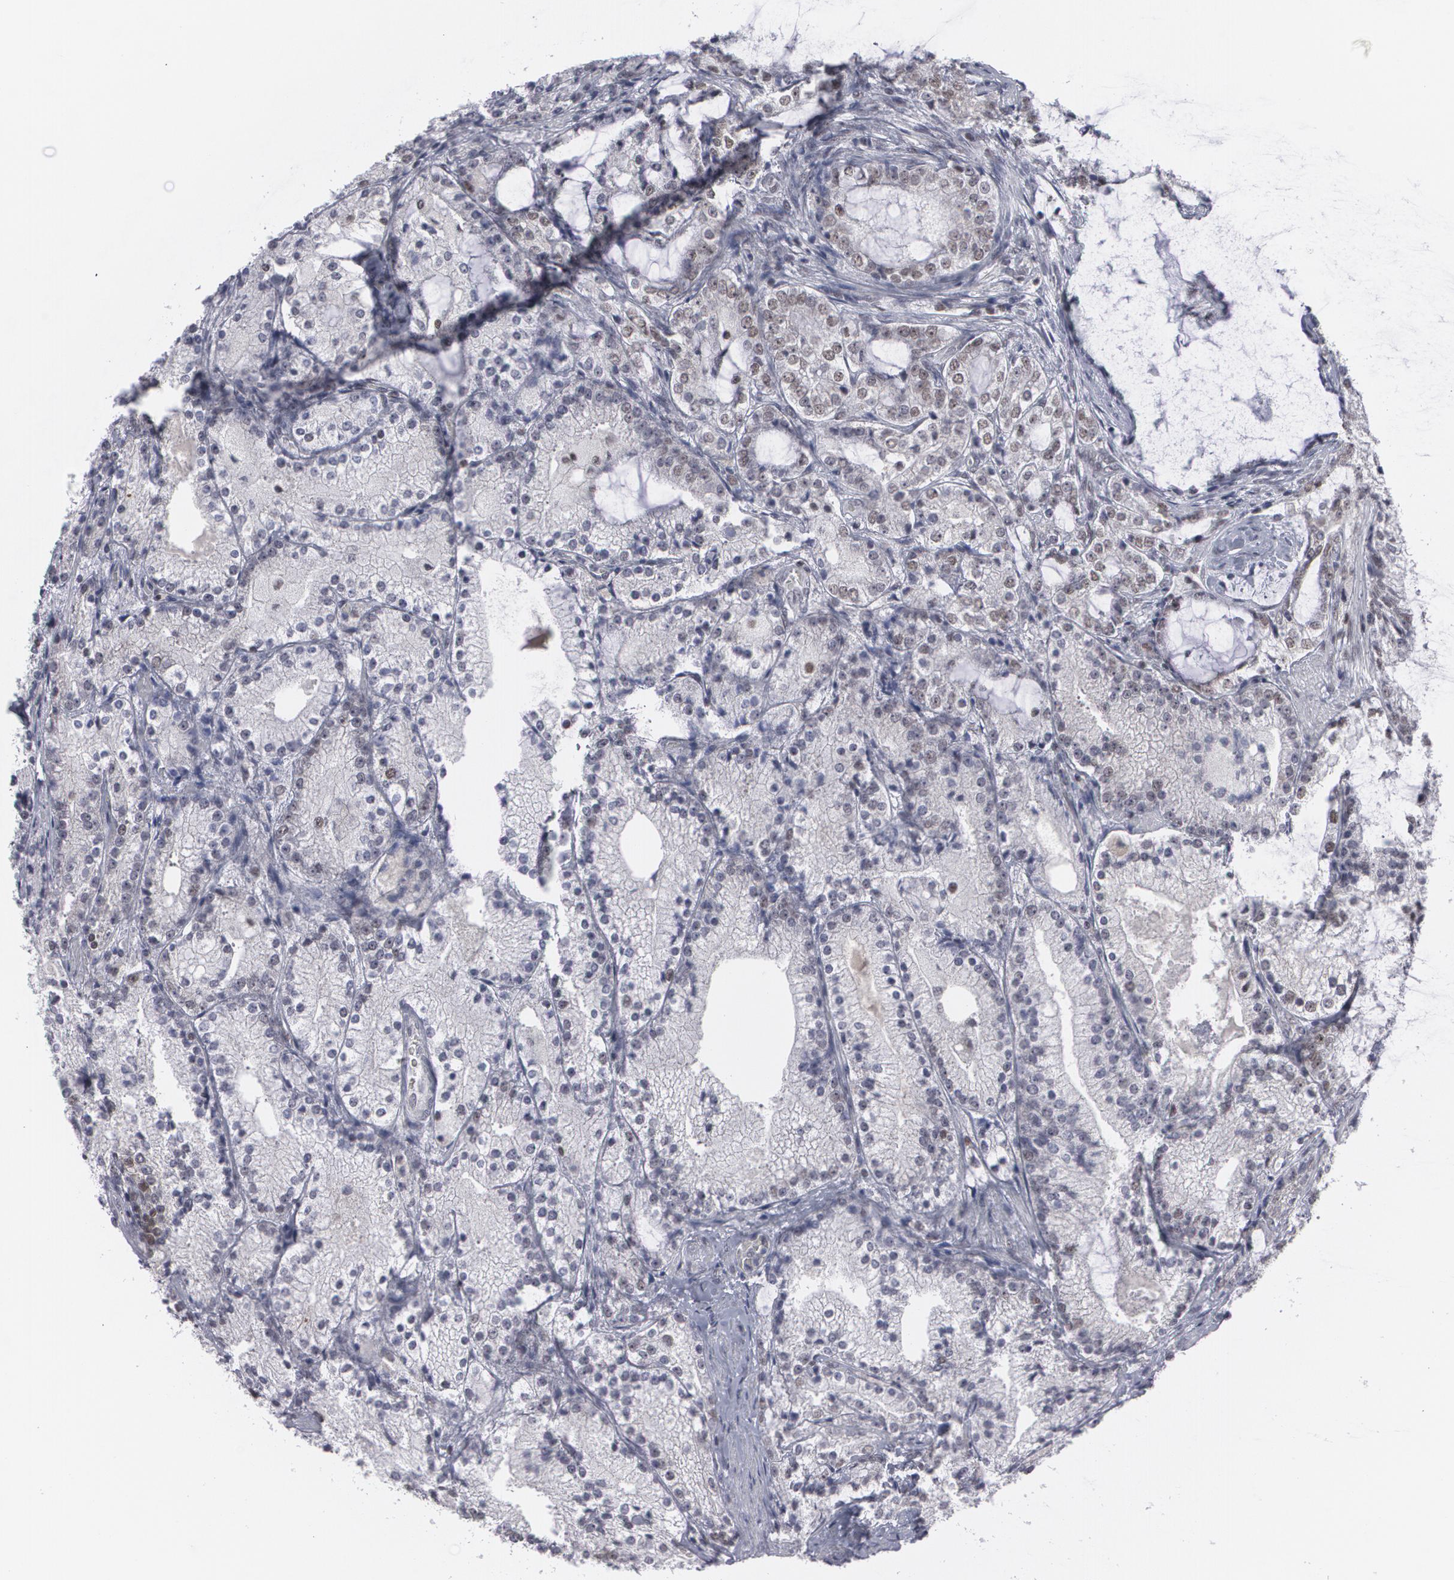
{"staining": {"intensity": "strong", "quantity": ">75%", "location": "cytoplasmic/membranous,nuclear"}, "tissue": "prostate cancer", "cell_type": "Tumor cells", "image_type": "cancer", "snomed": [{"axis": "morphology", "description": "Adenocarcinoma, High grade"}, {"axis": "topography", "description": "Prostate"}], "caption": "The histopathology image demonstrates immunohistochemical staining of prostate cancer (adenocarcinoma (high-grade)). There is strong cytoplasmic/membranous and nuclear staining is seen in approximately >75% of tumor cells. (brown staining indicates protein expression, while blue staining denotes nuclei).", "gene": "MCL1", "patient": {"sex": "male", "age": 63}}